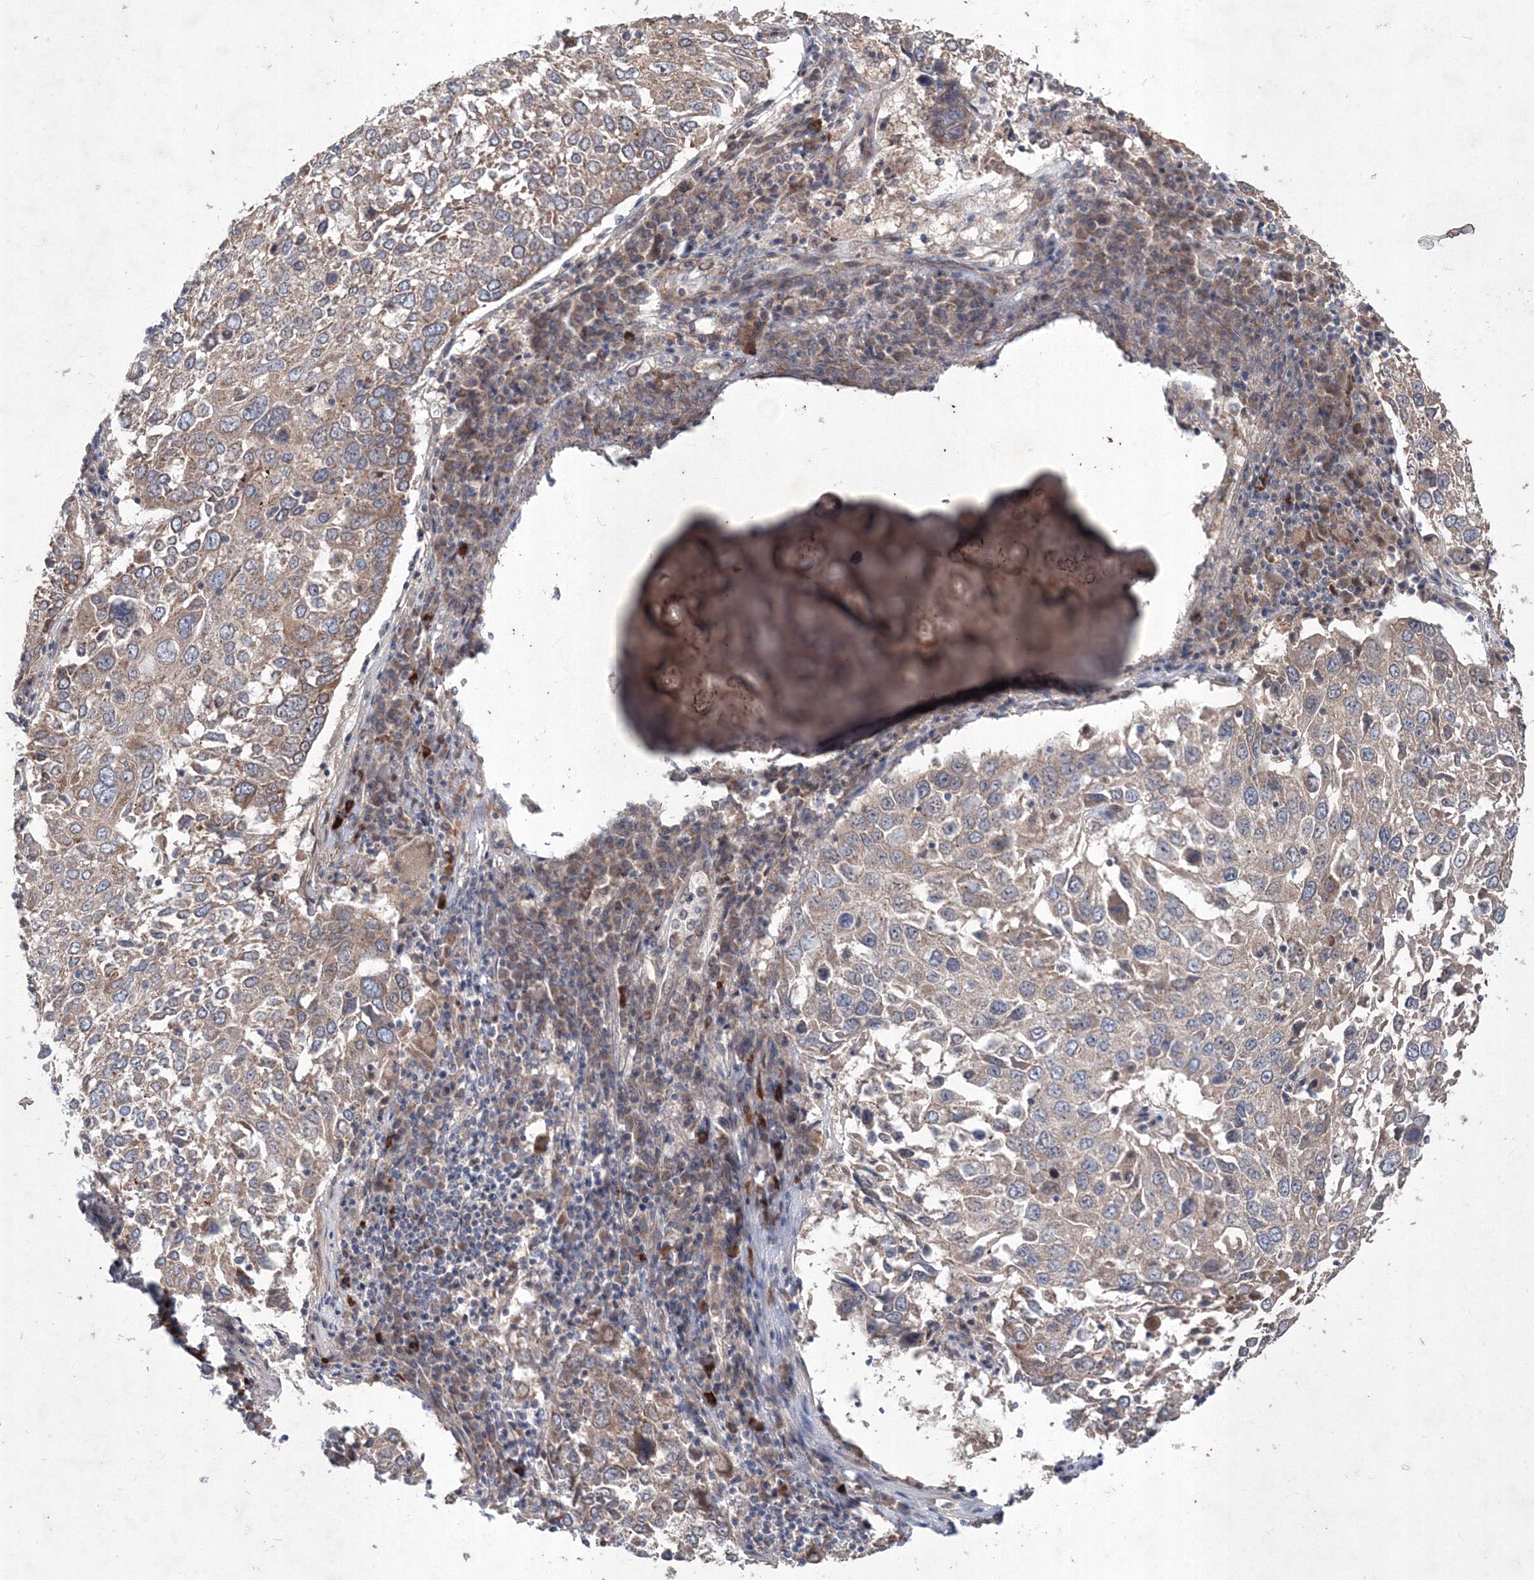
{"staining": {"intensity": "weak", "quantity": "25%-75%", "location": "cytoplasmic/membranous"}, "tissue": "lung cancer", "cell_type": "Tumor cells", "image_type": "cancer", "snomed": [{"axis": "morphology", "description": "Squamous cell carcinoma, NOS"}, {"axis": "topography", "description": "Lung"}], "caption": "Protein expression analysis of lung cancer displays weak cytoplasmic/membranous positivity in approximately 25%-75% of tumor cells.", "gene": "MTRF1L", "patient": {"sex": "male", "age": 65}}